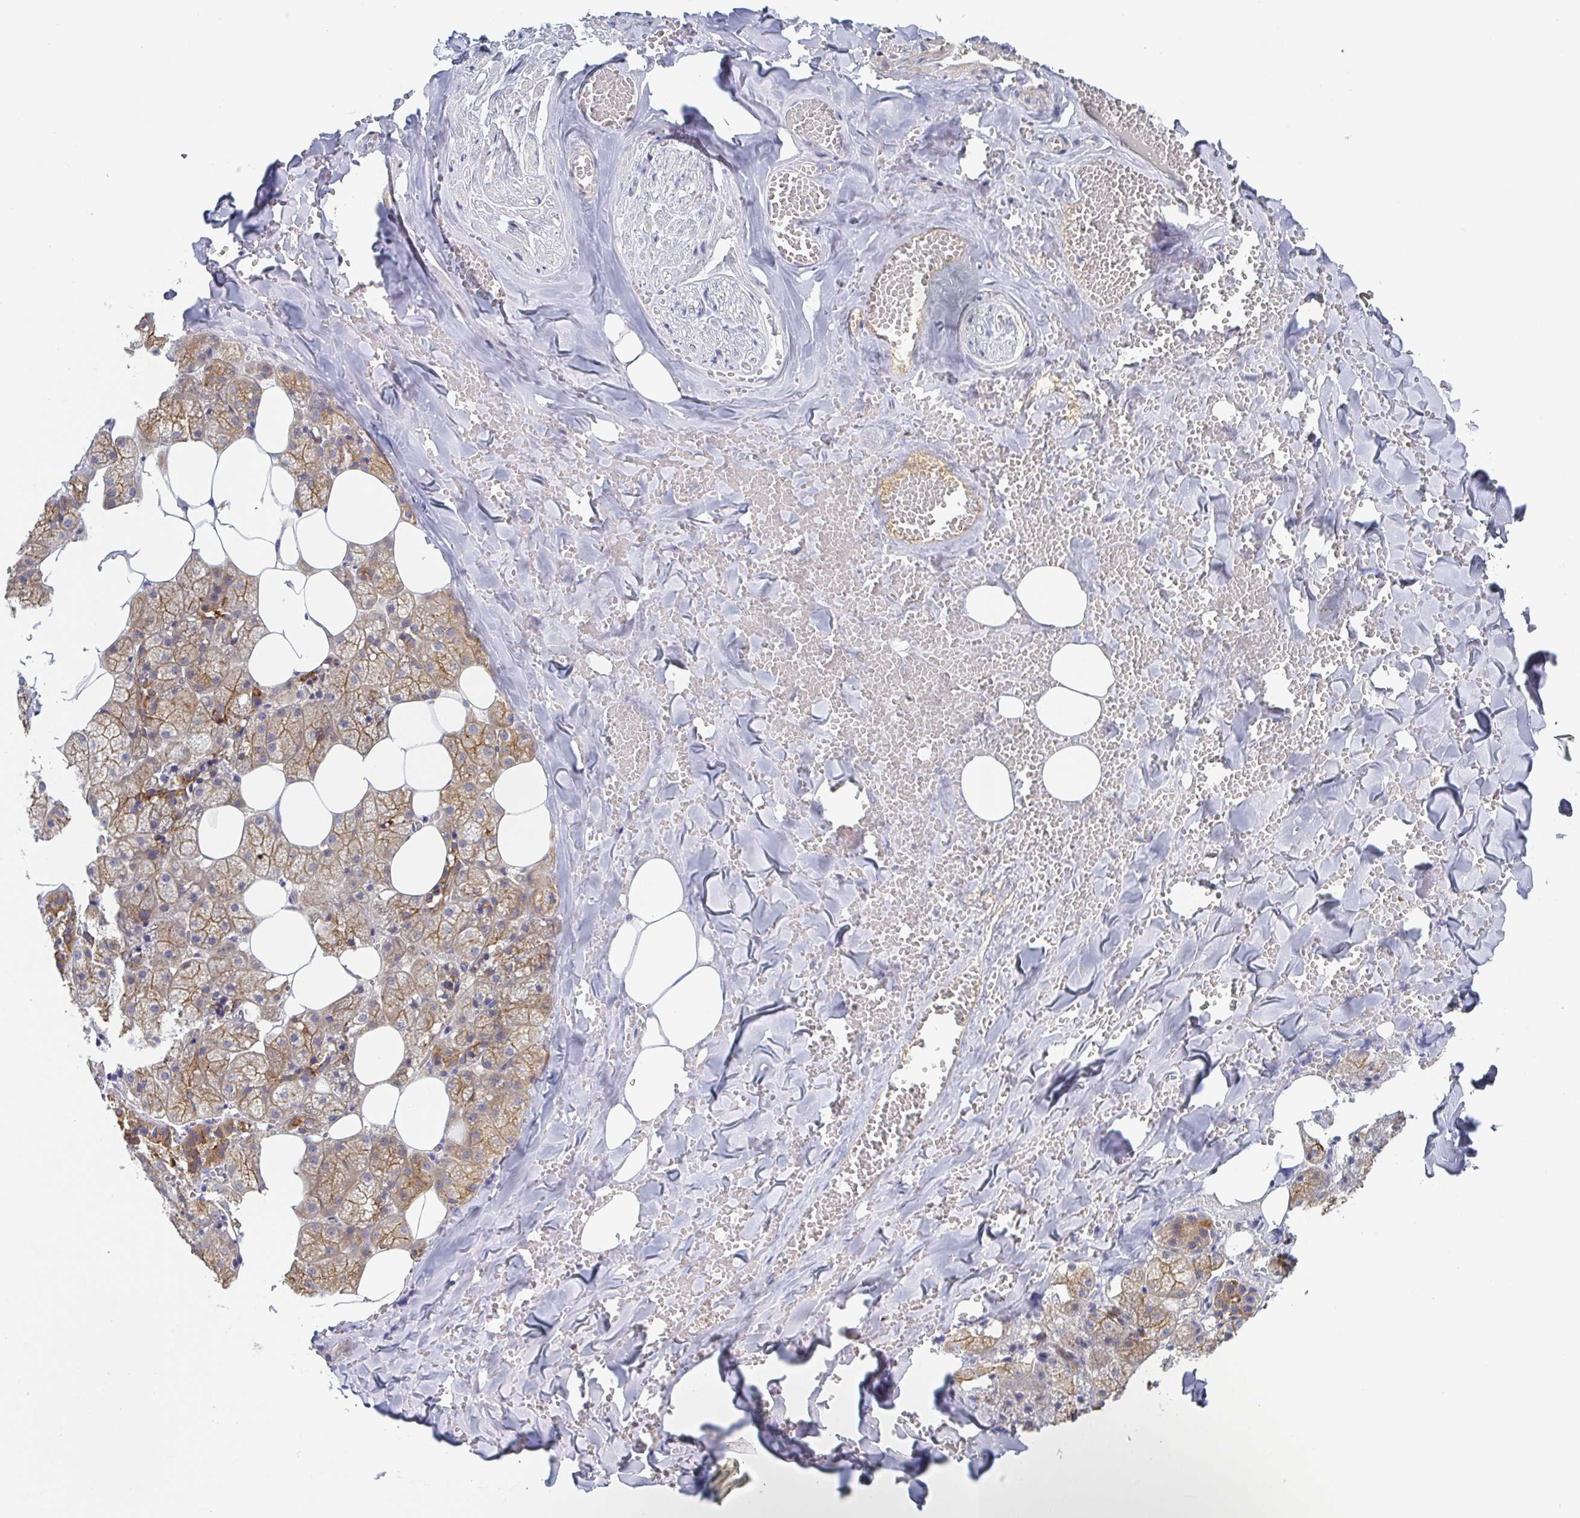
{"staining": {"intensity": "moderate", "quantity": ">75%", "location": "cytoplasmic/membranous"}, "tissue": "salivary gland", "cell_type": "Glandular cells", "image_type": "normal", "snomed": [{"axis": "morphology", "description": "Normal tissue, NOS"}, {"axis": "topography", "description": "Salivary gland"}, {"axis": "topography", "description": "Peripheral nerve tissue"}], "caption": "Moderate cytoplasmic/membranous expression for a protein is present in about >75% of glandular cells of benign salivary gland using immunohistochemistry (IHC).", "gene": "TUFT1", "patient": {"sex": "male", "age": 38}}